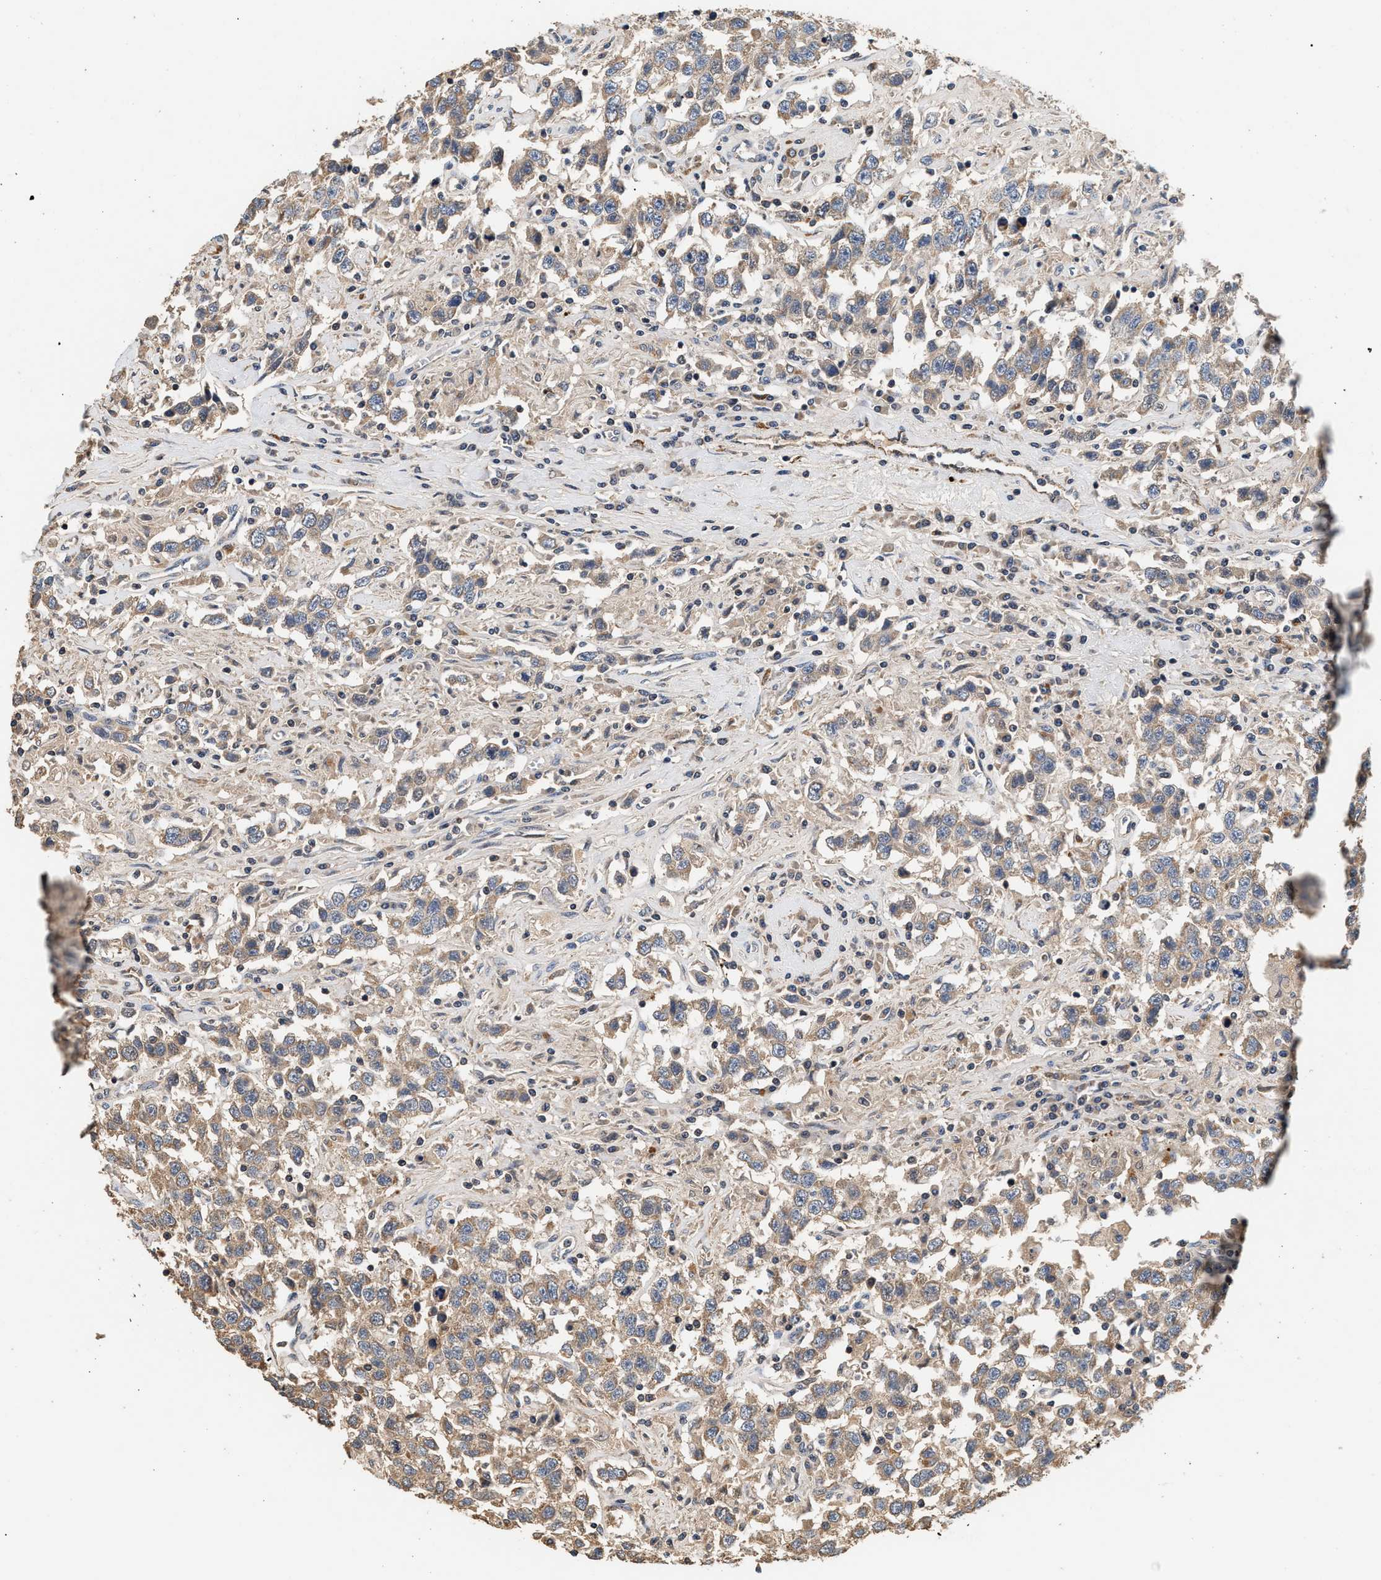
{"staining": {"intensity": "weak", "quantity": ">75%", "location": "cytoplasmic/membranous"}, "tissue": "testis cancer", "cell_type": "Tumor cells", "image_type": "cancer", "snomed": [{"axis": "morphology", "description": "Seminoma, NOS"}, {"axis": "topography", "description": "Testis"}], "caption": "This image exhibits IHC staining of human testis seminoma, with low weak cytoplasmic/membranous staining in approximately >75% of tumor cells.", "gene": "PTGR3", "patient": {"sex": "male", "age": 41}}